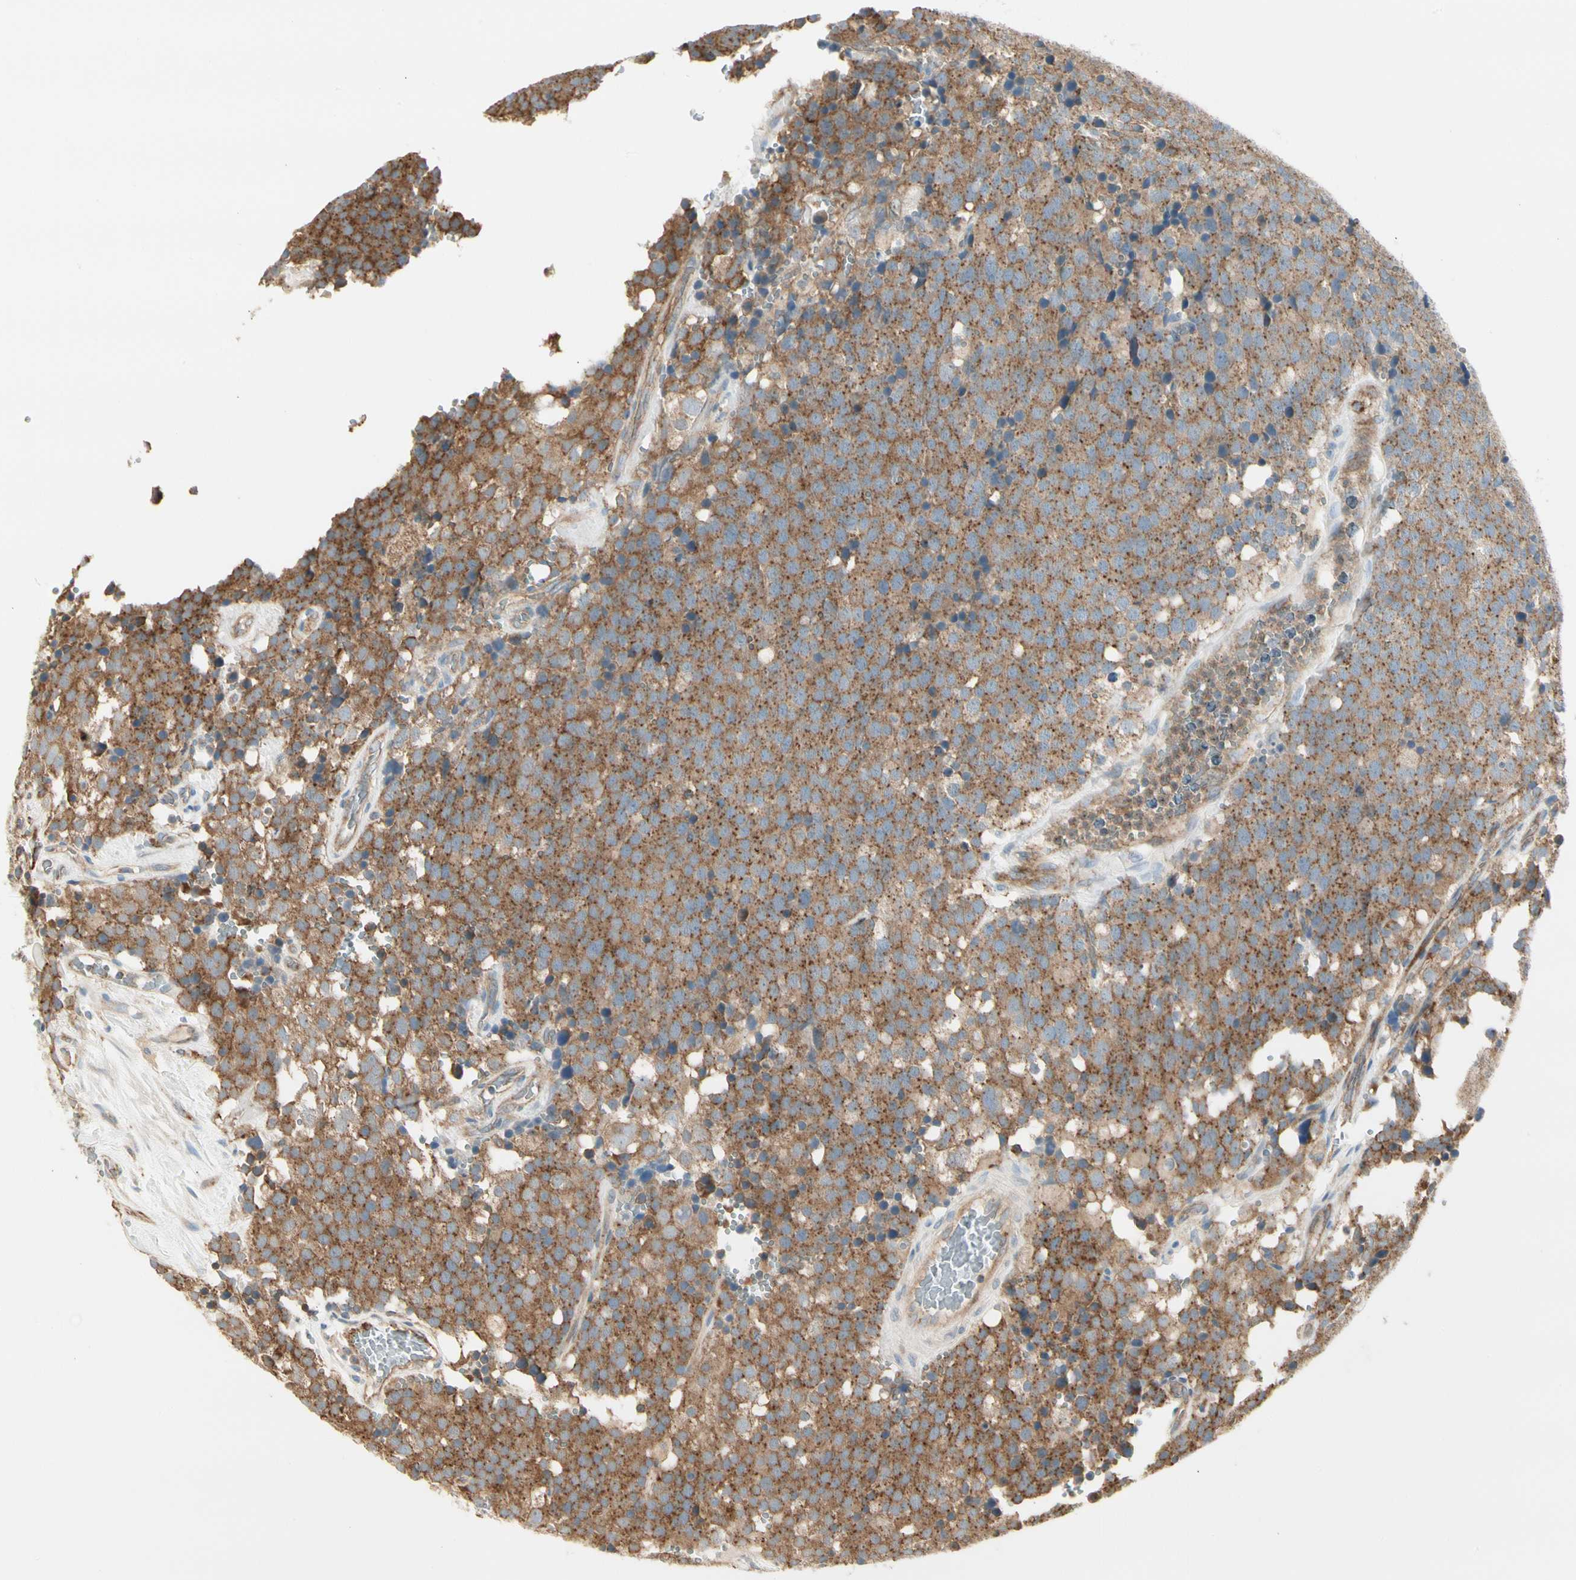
{"staining": {"intensity": "moderate", "quantity": ">75%", "location": "cytoplasmic/membranous"}, "tissue": "testis cancer", "cell_type": "Tumor cells", "image_type": "cancer", "snomed": [{"axis": "morphology", "description": "Seminoma, NOS"}, {"axis": "topography", "description": "Testis"}], "caption": "Testis seminoma stained with a protein marker shows moderate staining in tumor cells.", "gene": "AGFG1", "patient": {"sex": "male", "age": 71}}